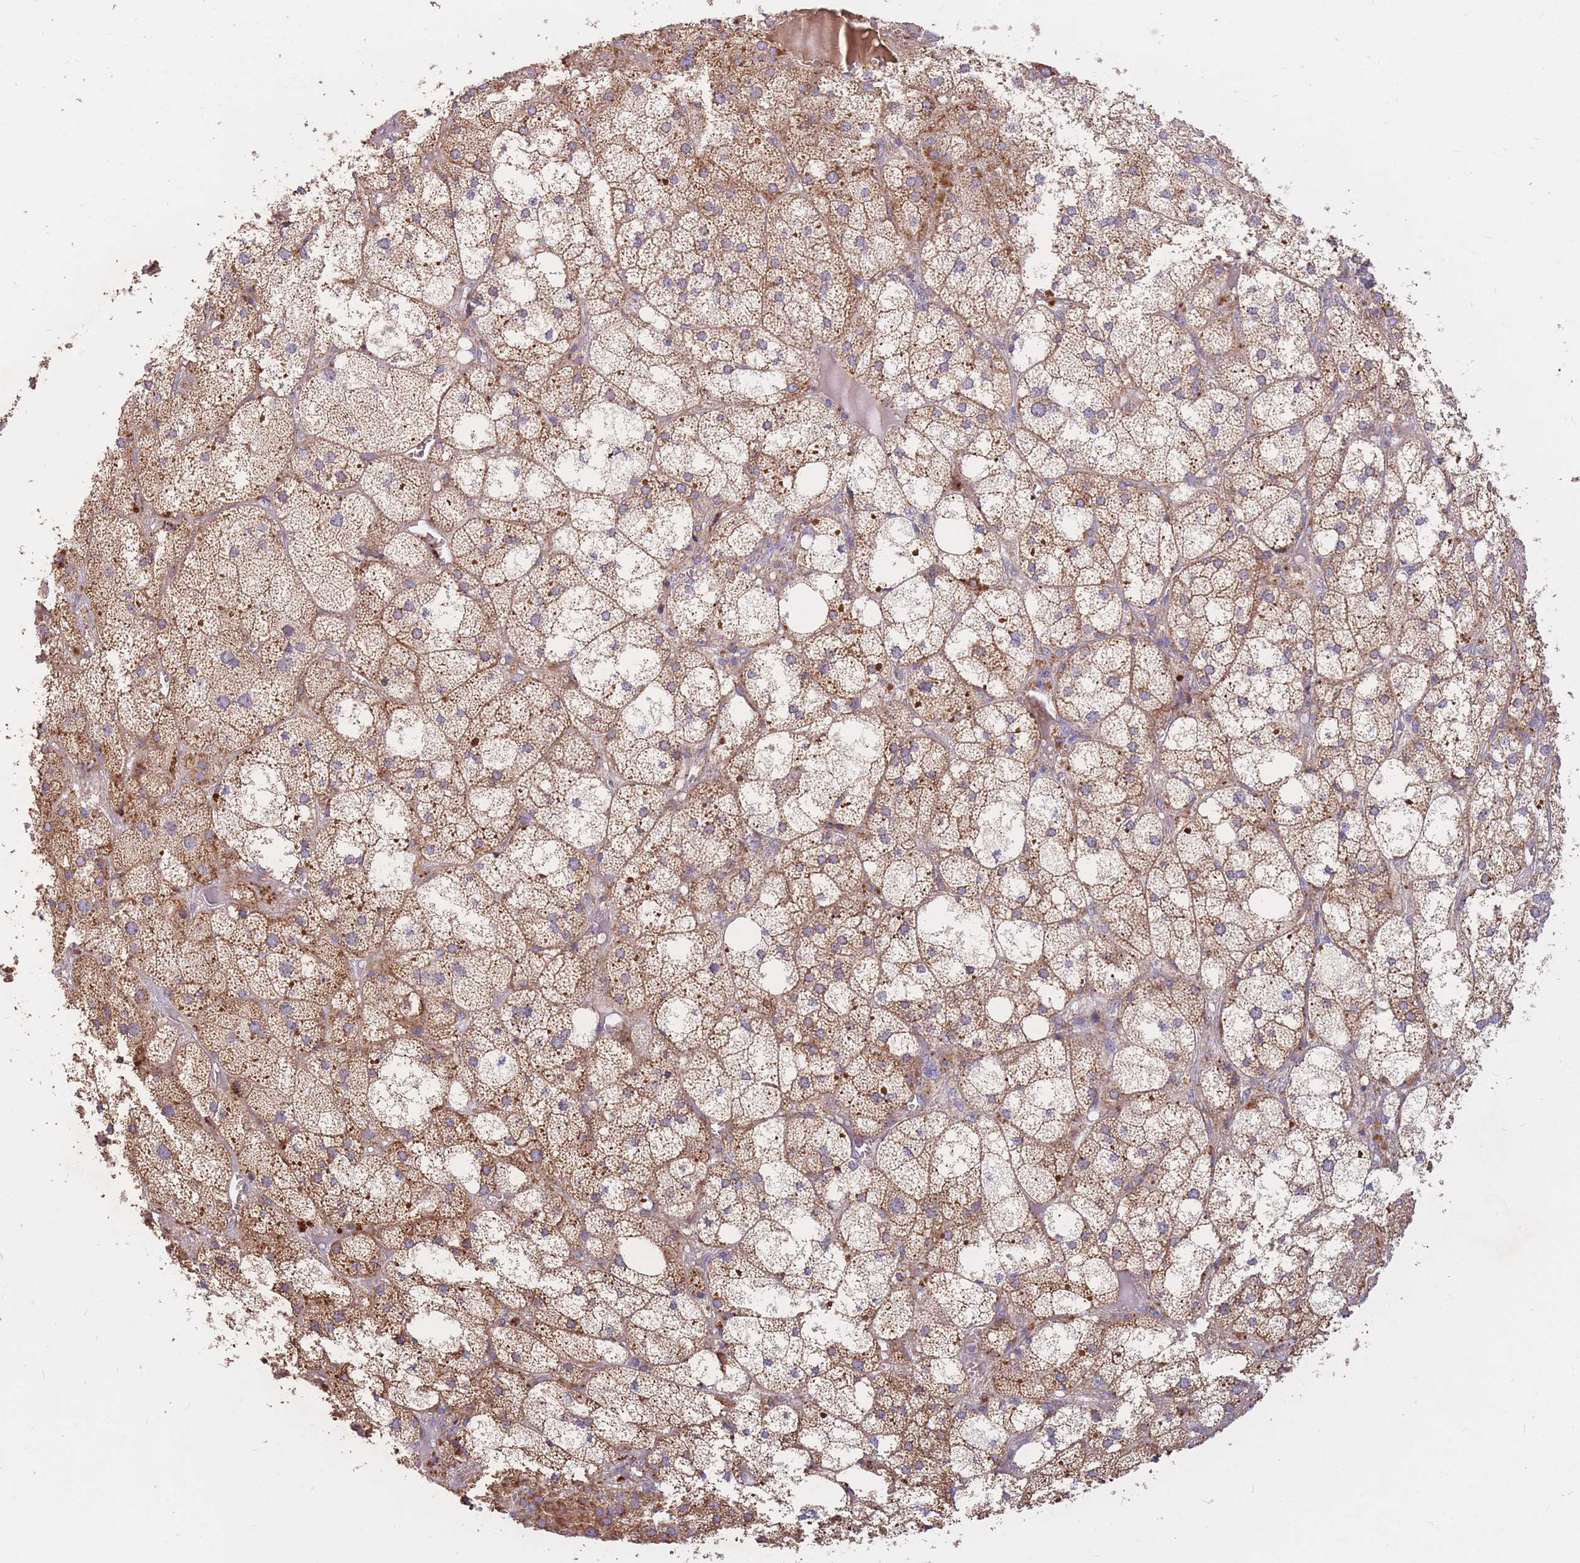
{"staining": {"intensity": "moderate", "quantity": "25%-75%", "location": "cytoplasmic/membranous"}, "tissue": "adrenal gland", "cell_type": "Glandular cells", "image_type": "normal", "snomed": [{"axis": "morphology", "description": "Normal tissue, NOS"}, {"axis": "topography", "description": "Adrenal gland"}], "caption": "A photomicrograph showing moderate cytoplasmic/membranous positivity in about 25%-75% of glandular cells in normal adrenal gland, as visualized by brown immunohistochemical staining.", "gene": "PTPMT1", "patient": {"sex": "female", "age": 61}}